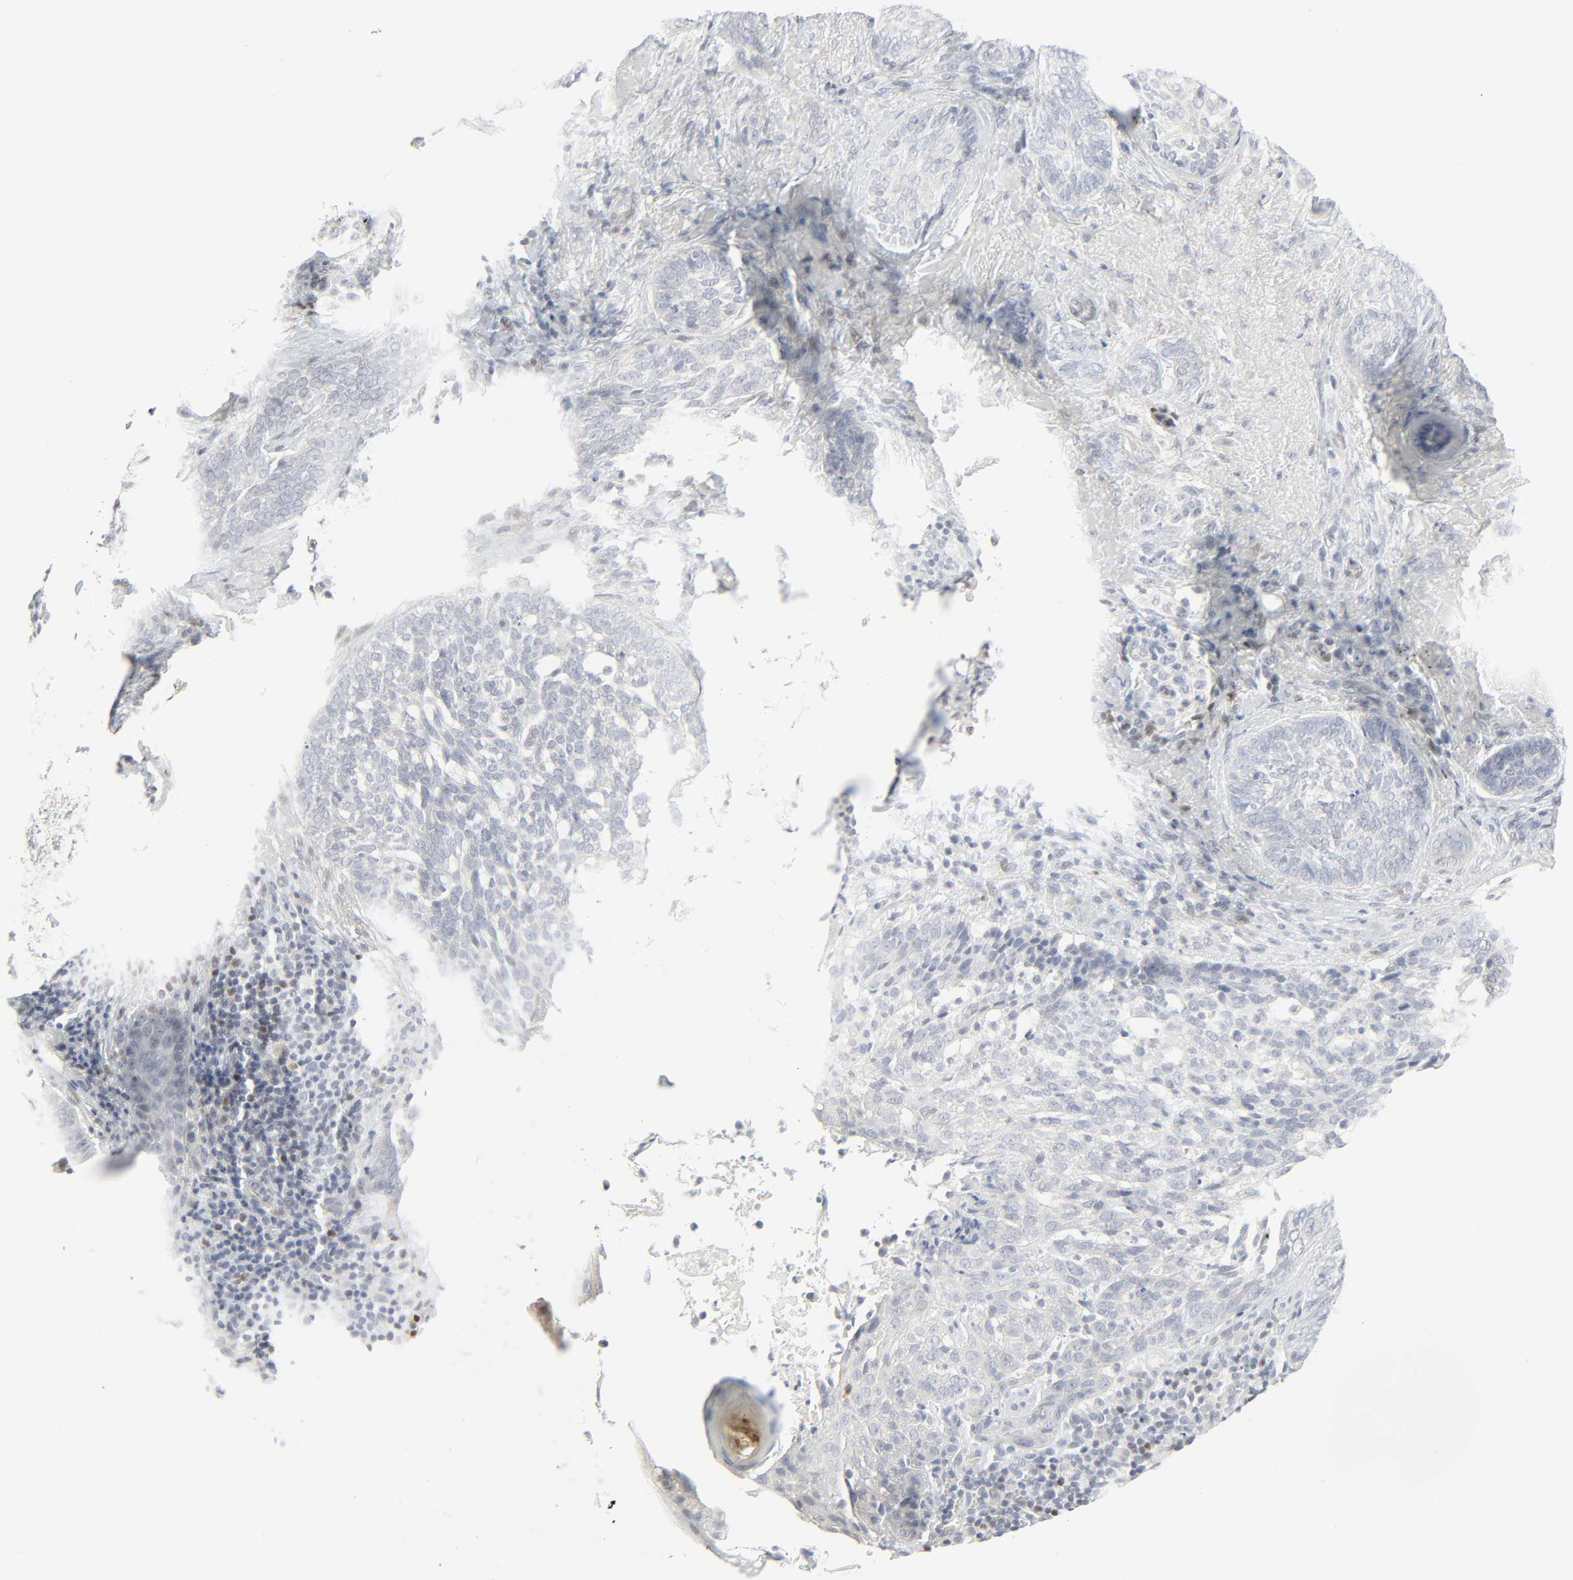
{"staining": {"intensity": "moderate", "quantity": "<25%", "location": "nuclear"}, "tissue": "skin cancer", "cell_type": "Tumor cells", "image_type": "cancer", "snomed": [{"axis": "morphology", "description": "Basal cell carcinoma"}, {"axis": "topography", "description": "Skin"}], "caption": "Moderate nuclear positivity is appreciated in about <25% of tumor cells in skin basal cell carcinoma.", "gene": "ZBTB16", "patient": {"sex": "male", "age": 91}}